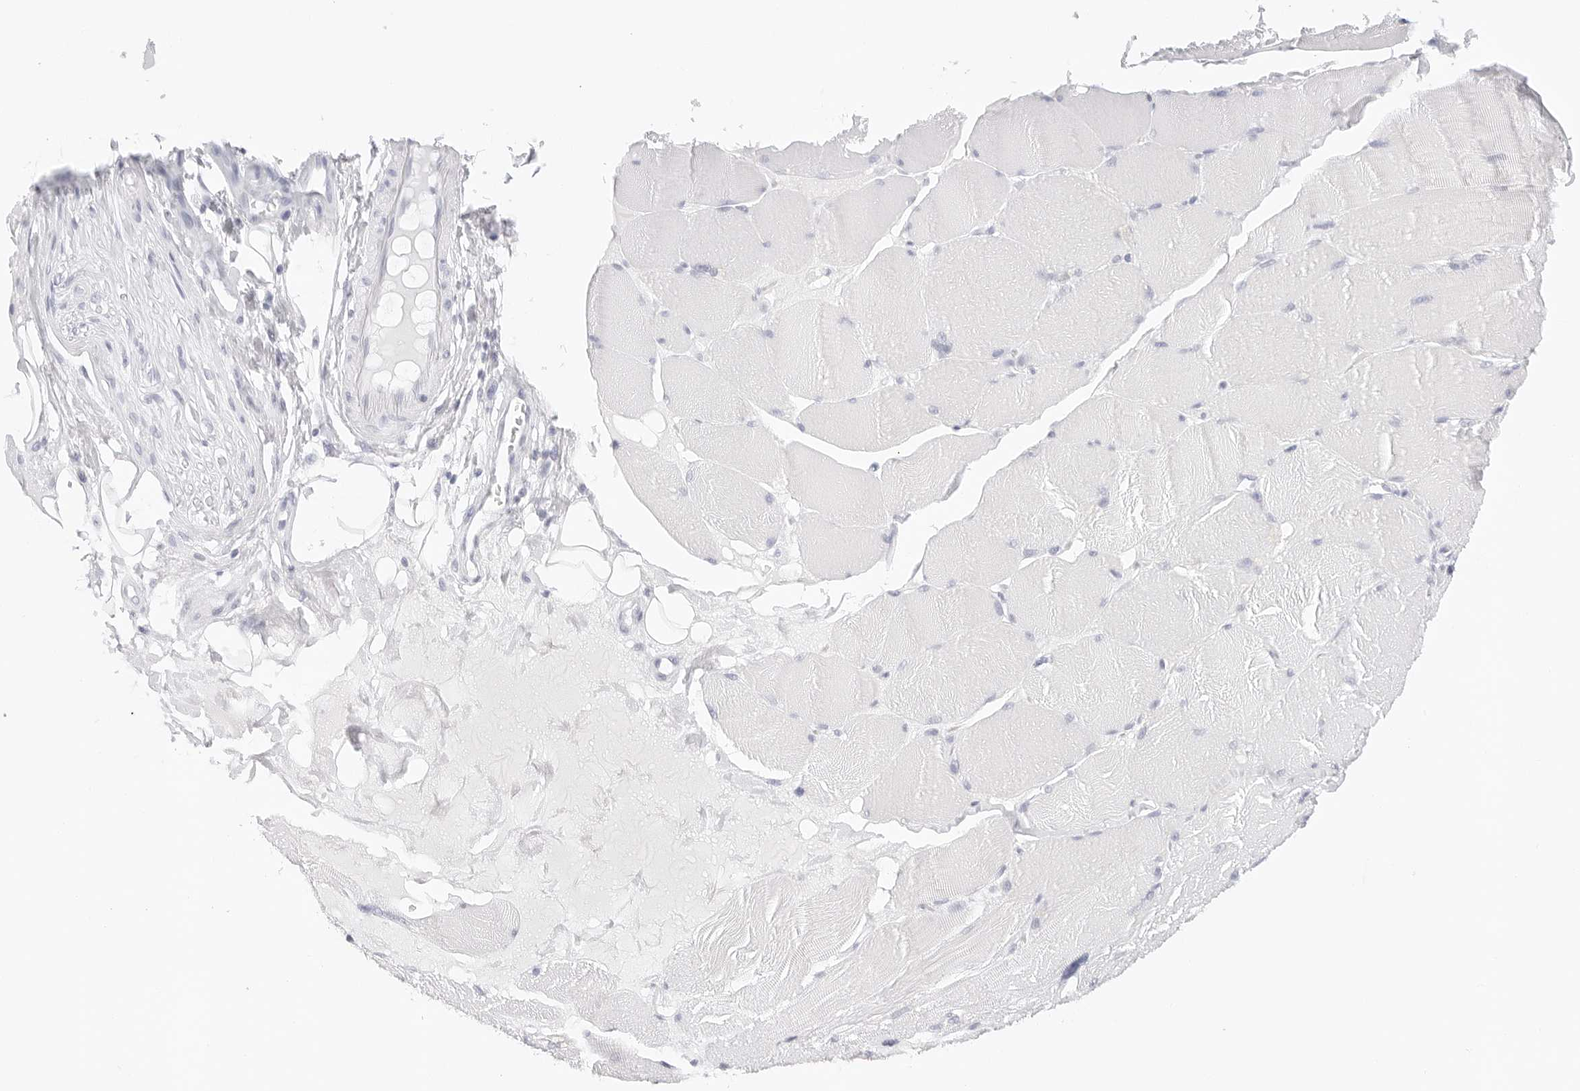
{"staining": {"intensity": "negative", "quantity": "none", "location": "none"}, "tissue": "skeletal muscle", "cell_type": "Myocytes", "image_type": "normal", "snomed": [{"axis": "morphology", "description": "Normal tissue, NOS"}, {"axis": "topography", "description": "Skin"}, {"axis": "topography", "description": "Skeletal muscle"}], "caption": "IHC image of unremarkable skeletal muscle stained for a protein (brown), which displays no expression in myocytes. Brightfield microscopy of immunohistochemistry stained with DAB (brown) and hematoxylin (blue), captured at high magnification.", "gene": "TFF2", "patient": {"sex": "male", "age": 83}}